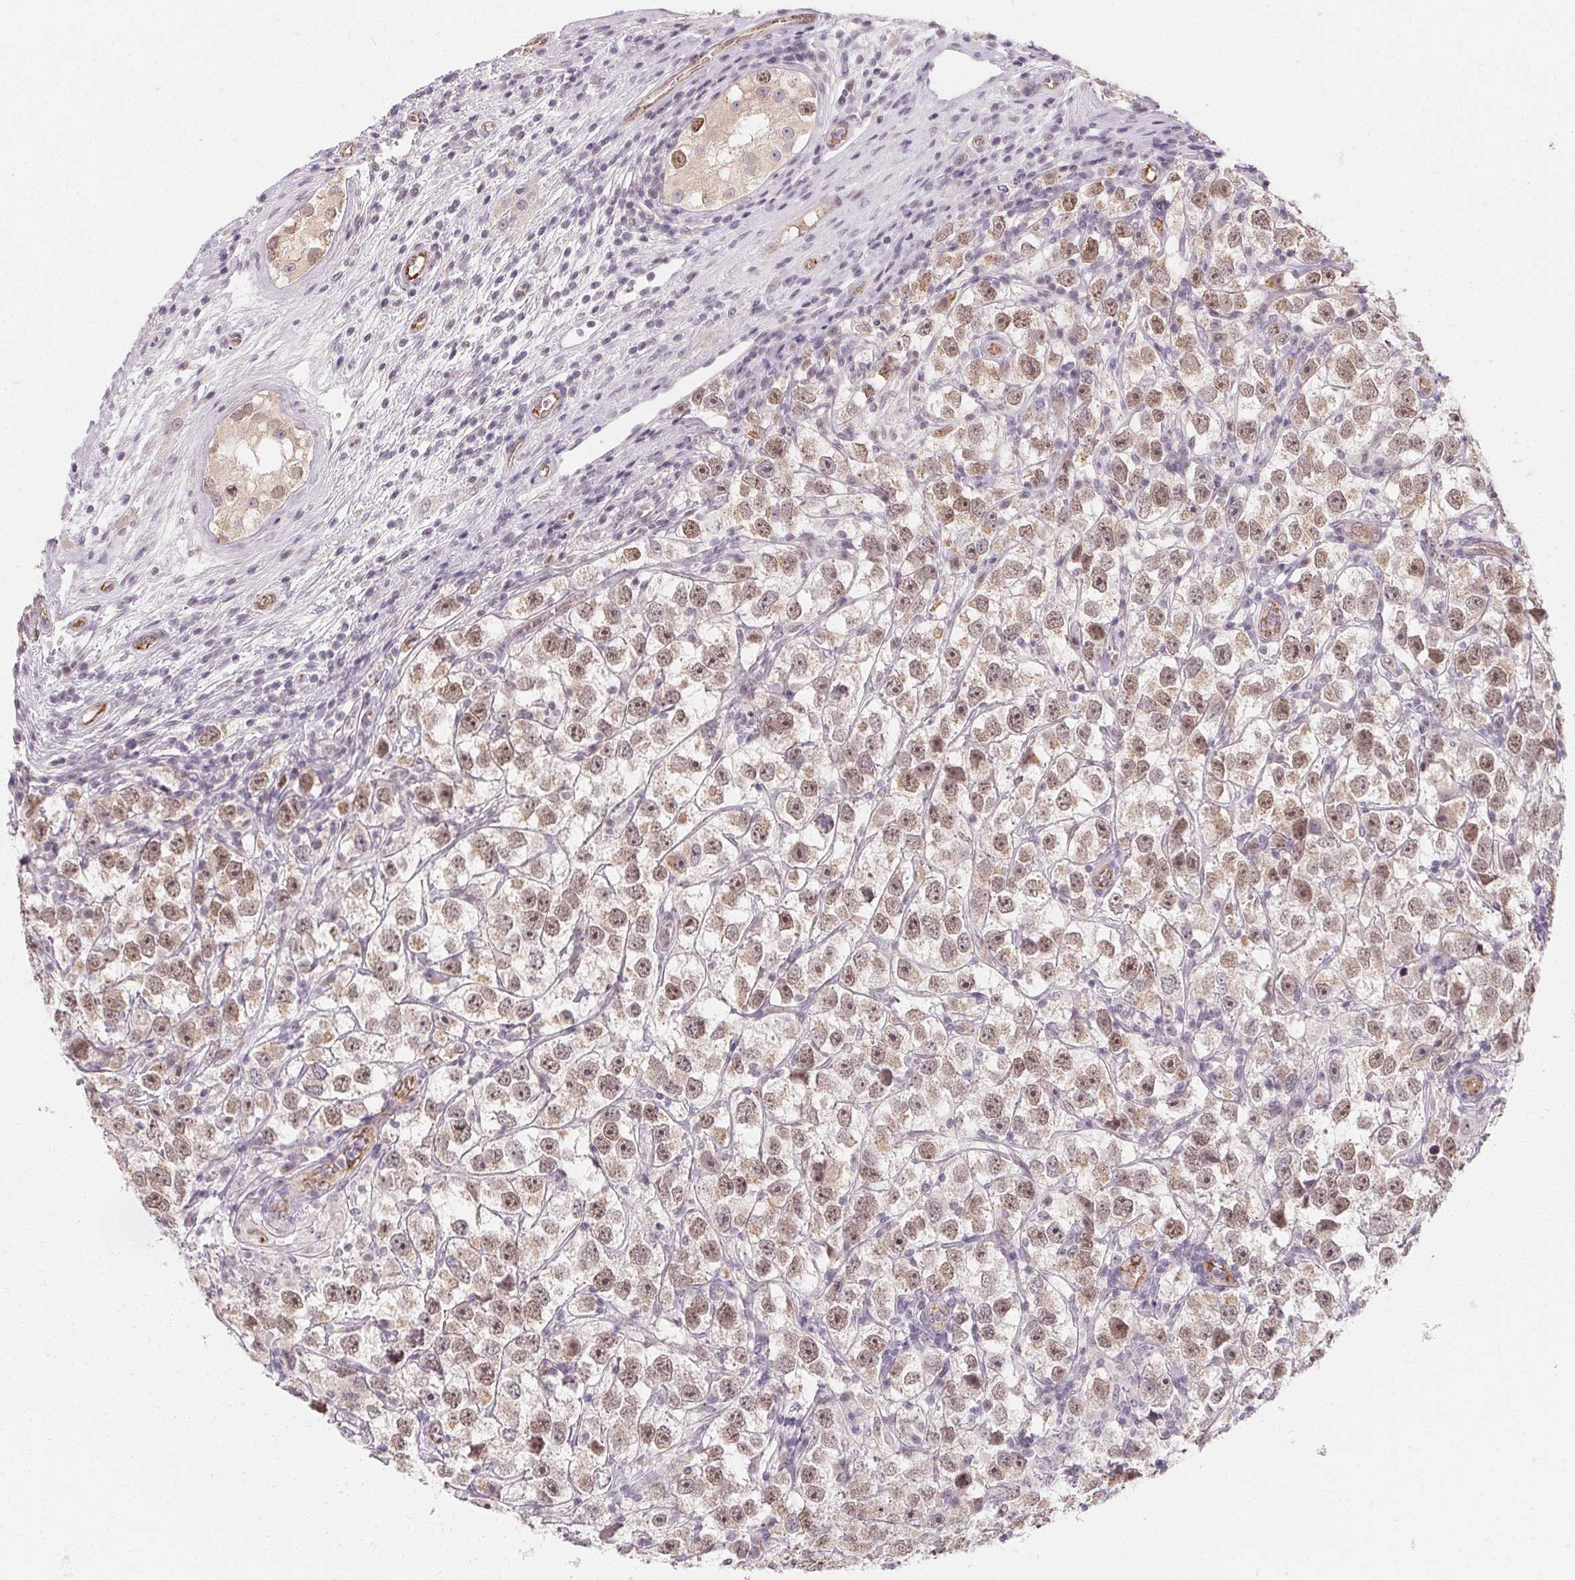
{"staining": {"intensity": "moderate", "quantity": ">75%", "location": "nuclear"}, "tissue": "testis cancer", "cell_type": "Tumor cells", "image_type": "cancer", "snomed": [{"axis": "morphology", "description": "Seminoma, NOS"}, {"axis": "topography", "description": "Testis"}], "caption": "An IHC histopathology image of neoplastic tissue is shown. Protein staining in brown labels moderate nuclear positivity in testis seminoma within tumor cells.", "gene": "CLCNKB", "patient": {"sex": "male", "age": 26}}